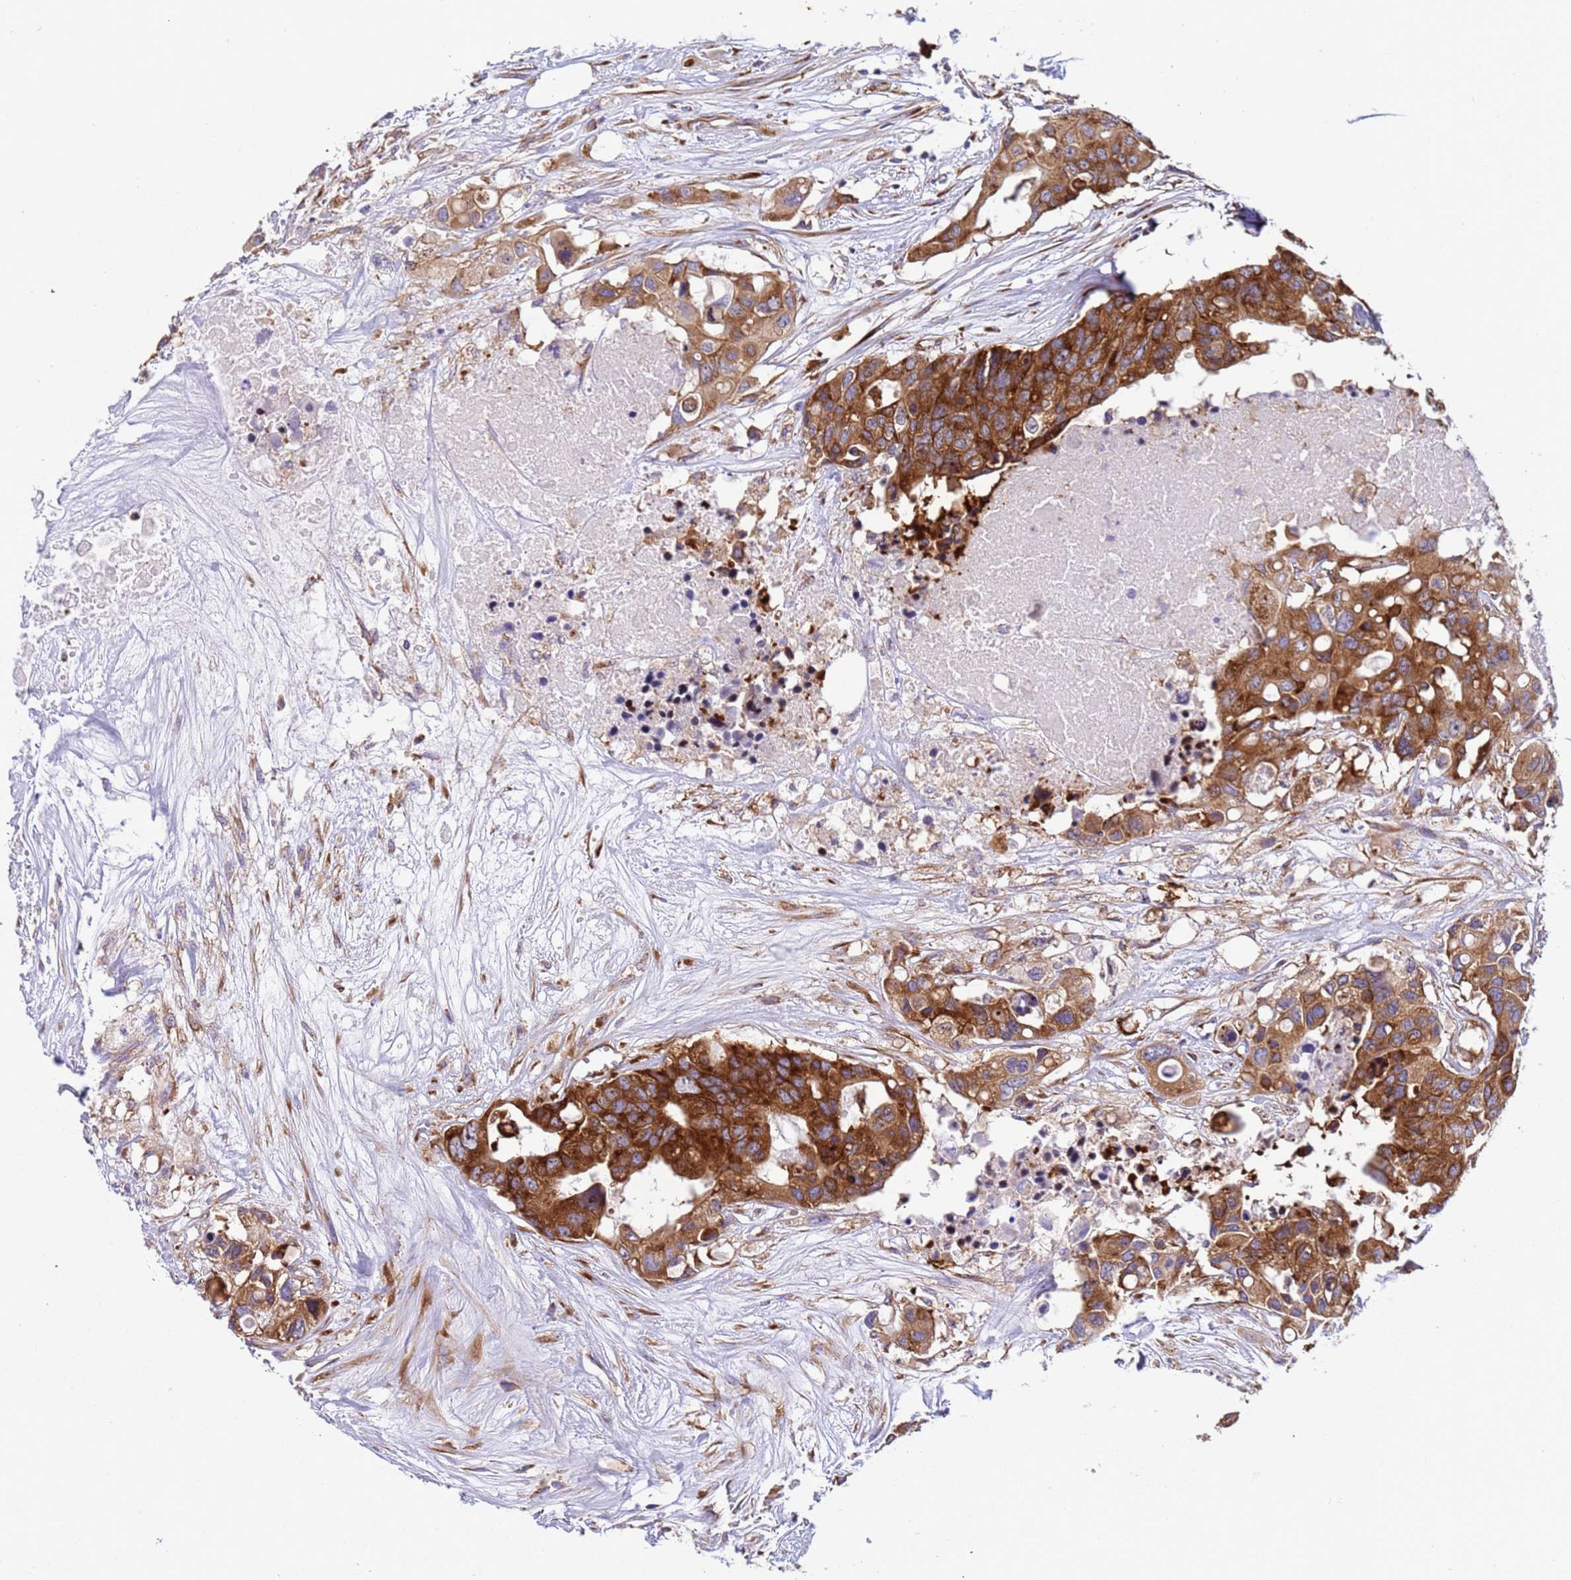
{"staining": {"intensity": "strong", "quantity": ">75%", "location": "cytoplasmic/membranous"}, "tissue": "colorectal cancer", "cell_type": "Tumor cells", "image_type": "cancer", "snomed": [{"axis": "morphology", "description": "Adenocarcinoma, NOS"}, {"axis": "topography", "description": "Colon"}], "caption": "Adenocarcinoma (colorectal) stained with a brown dye reveals strong cytoplasmic/membranous positive staining in about >75% of tumor cells.", "gene": "RPL36", "patient": {"sex": "male", "age": 77}}